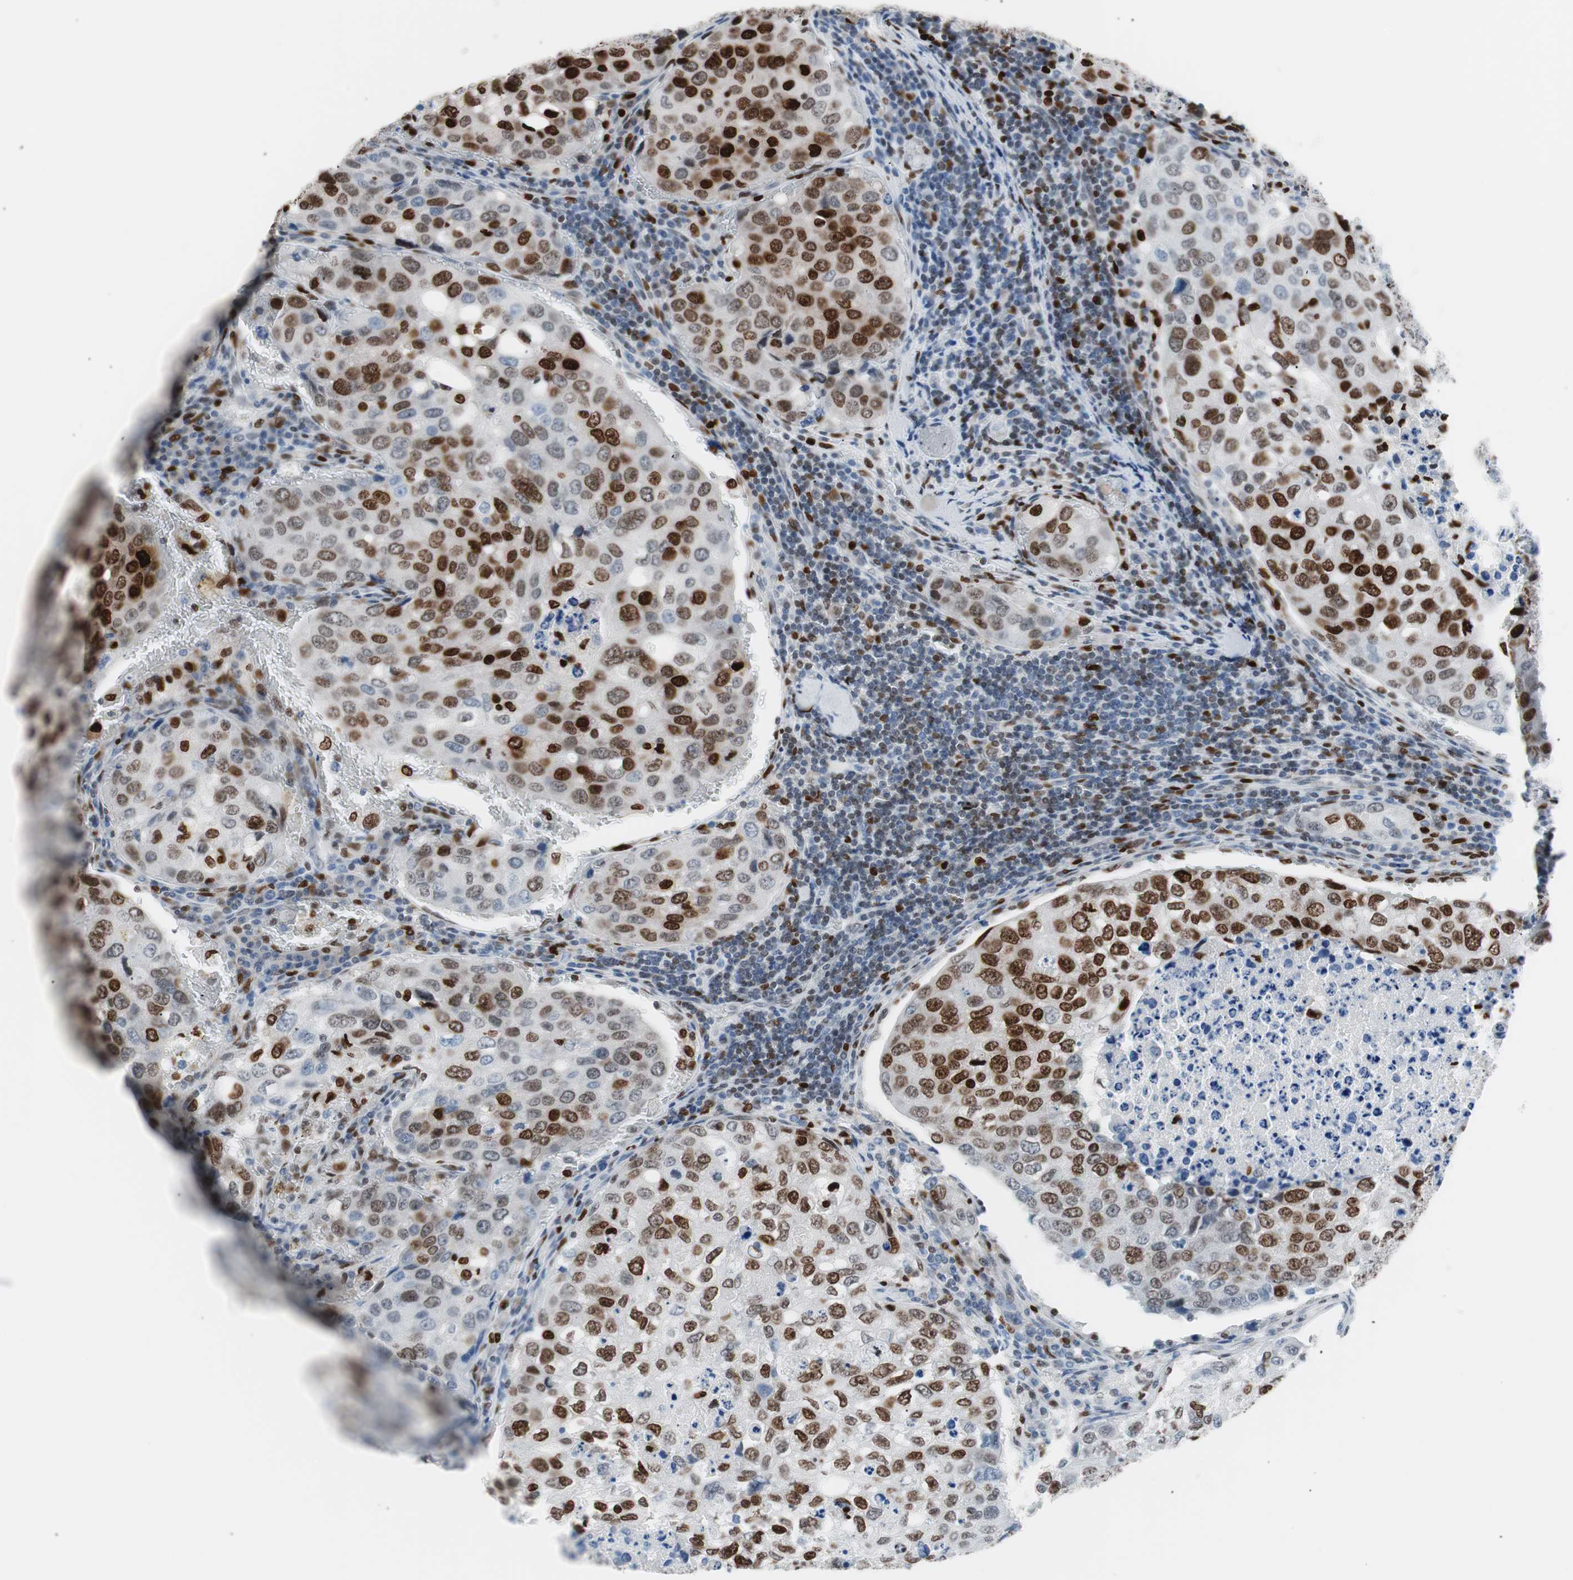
{"staining": {"intensity": "strong", "quantity": "25%-75%", "location": "nuclear"}, "tissue": "urothelial cancer", "cell_type": "Tumor cells", "image_type": "cancer", "snomed": [{"axis": "morphology", "description": "Urothelial carcinoma, High grade"}, {"axis": "topography", "description": "Lymph node"}, {"axis": "topography", "description": "Urinary bladder"}], "caption": "Human urothelial carcinoma (high-grade) stained for a protein (brown) exhibits strong nuclear positive staining in approximately 25%-75% of tumor cells.", "gene": "CEBPB", "patient": {"sex": "male", "age": 51}}